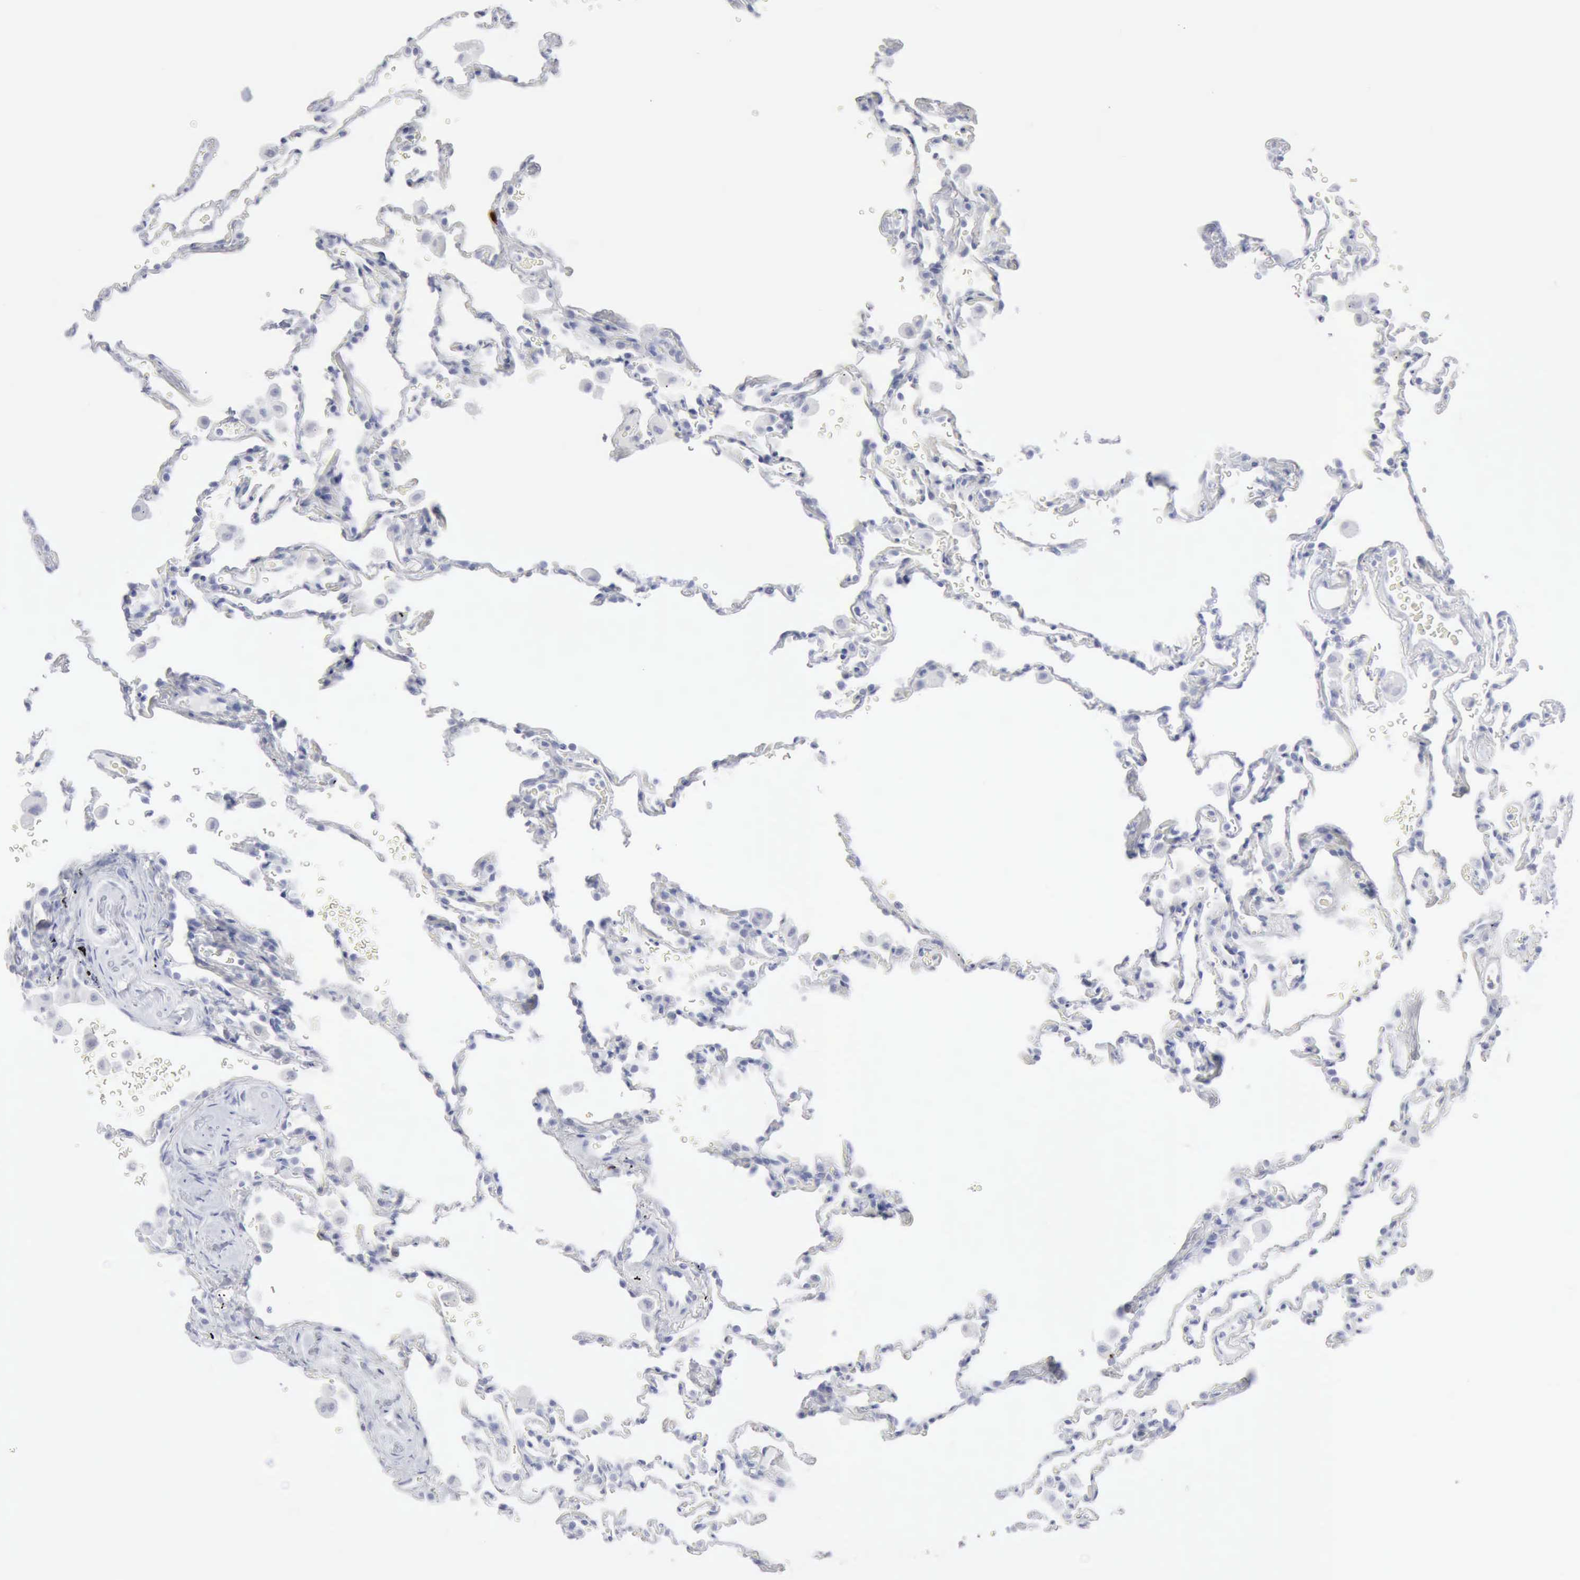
{"staining": {"intensity": "negative", "quantity": "none", "location": "none"}, "tissue": "lung", "cell_type": "Alveolar cells", "image_type": "normal", "snomed": [{"axis": "morphology", "description": "Normal tissue, NOS"}, {"axis": "topography", "description": "Lung"}], "caption": "Alveolar cells show no significant expression in benign lung.", "gene": "CMA1", "patient": {"sex": "male", "age": 59}}